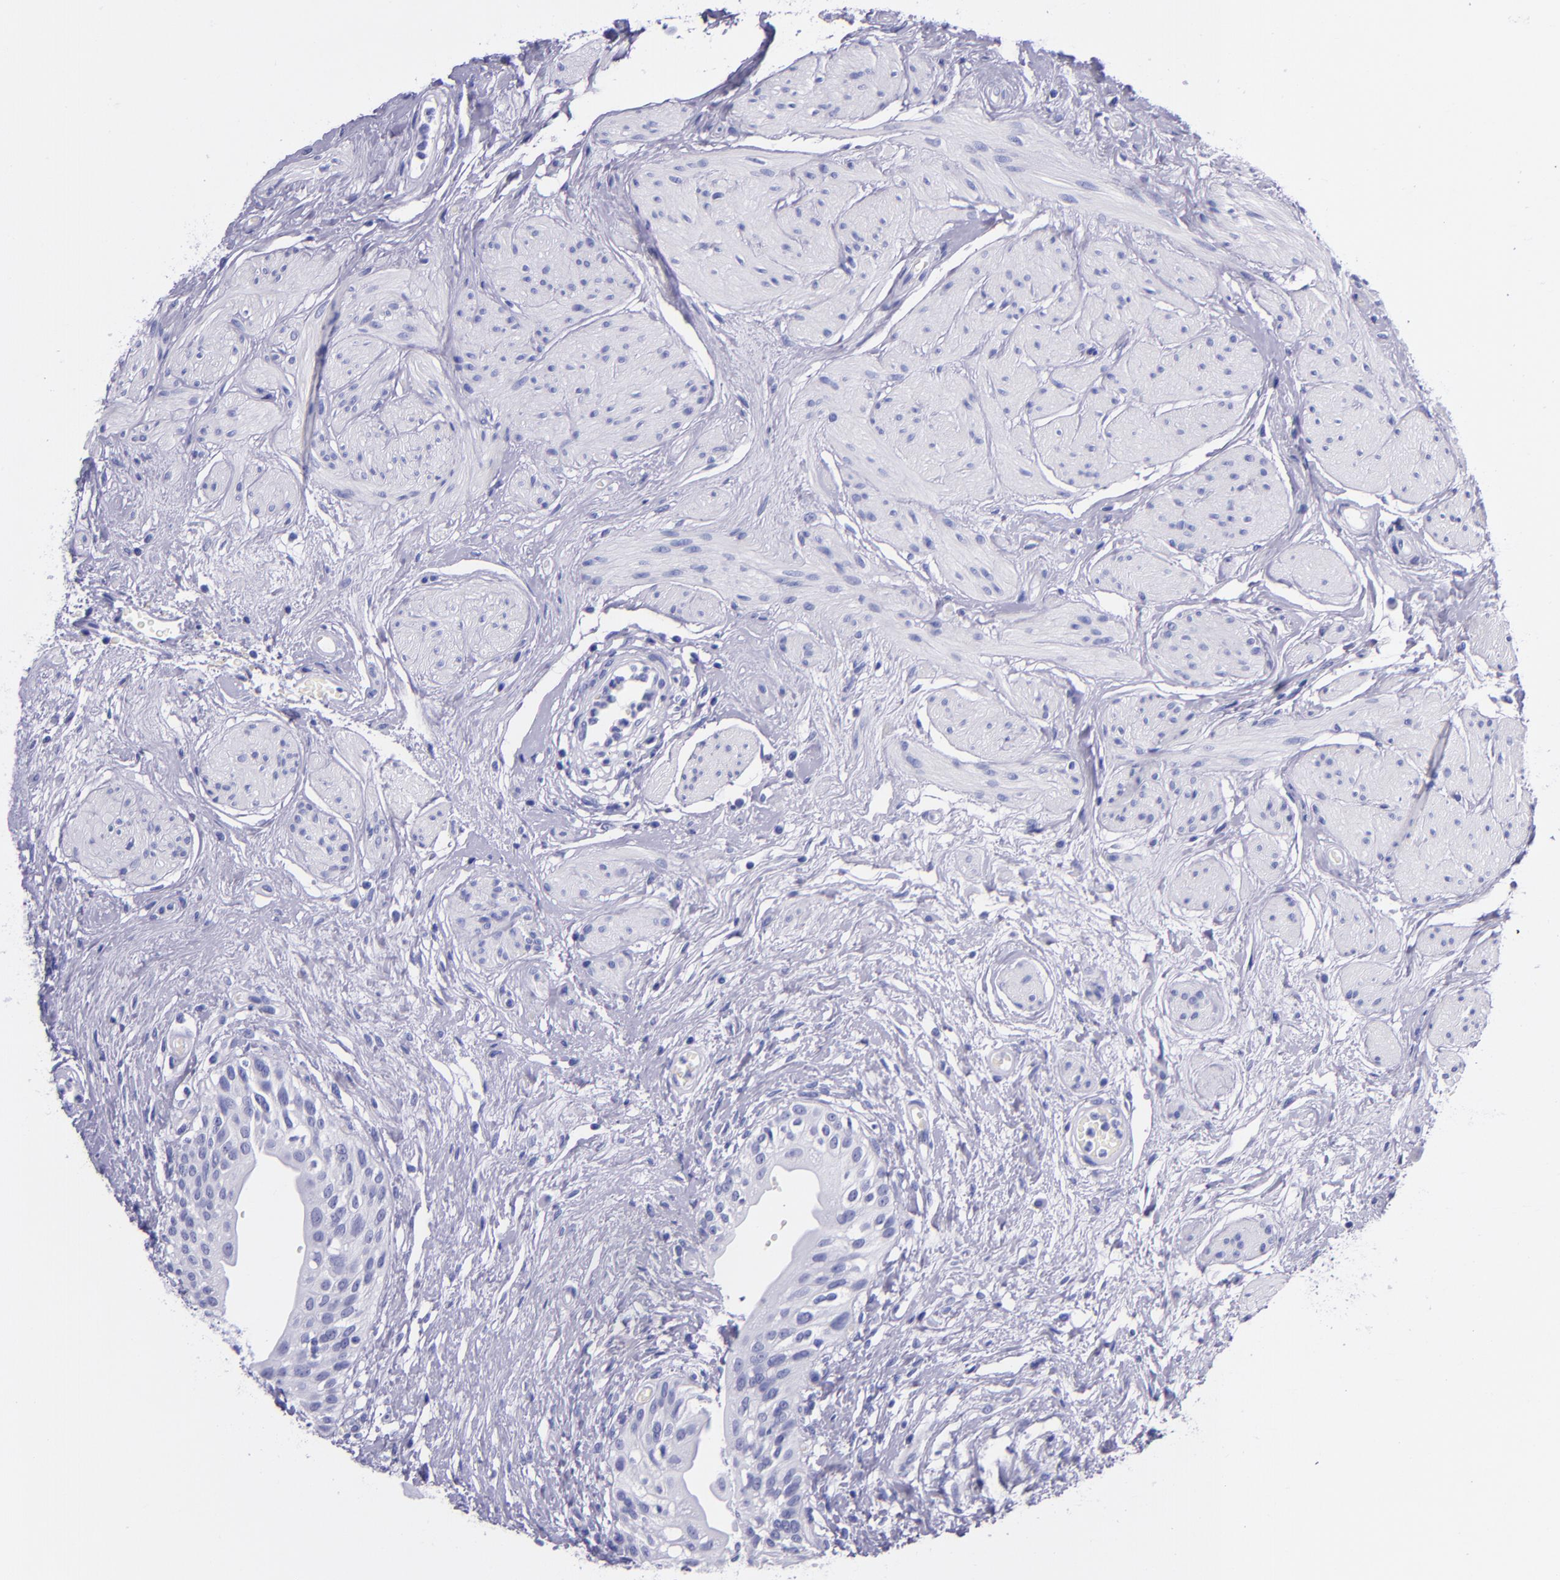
{"staining": {"intensity": "negative", "quantity": "none", "location": "none"}, "tissue": "urinary bladder", "cell_type": "Urothelial cells", "image_type": "normal", "snomed": [{"axis": "morphology", "description": "Normal tissue, NOS"}, {"axis": "topography", "description": "Urinary bladder"}], "caption": "Human urinary bladder stained for a protein using immunohistochemistry exhibits no positivity in urothelial cells.", "gene": "MBP", "patient": {"sex": "female", "age": 55}}